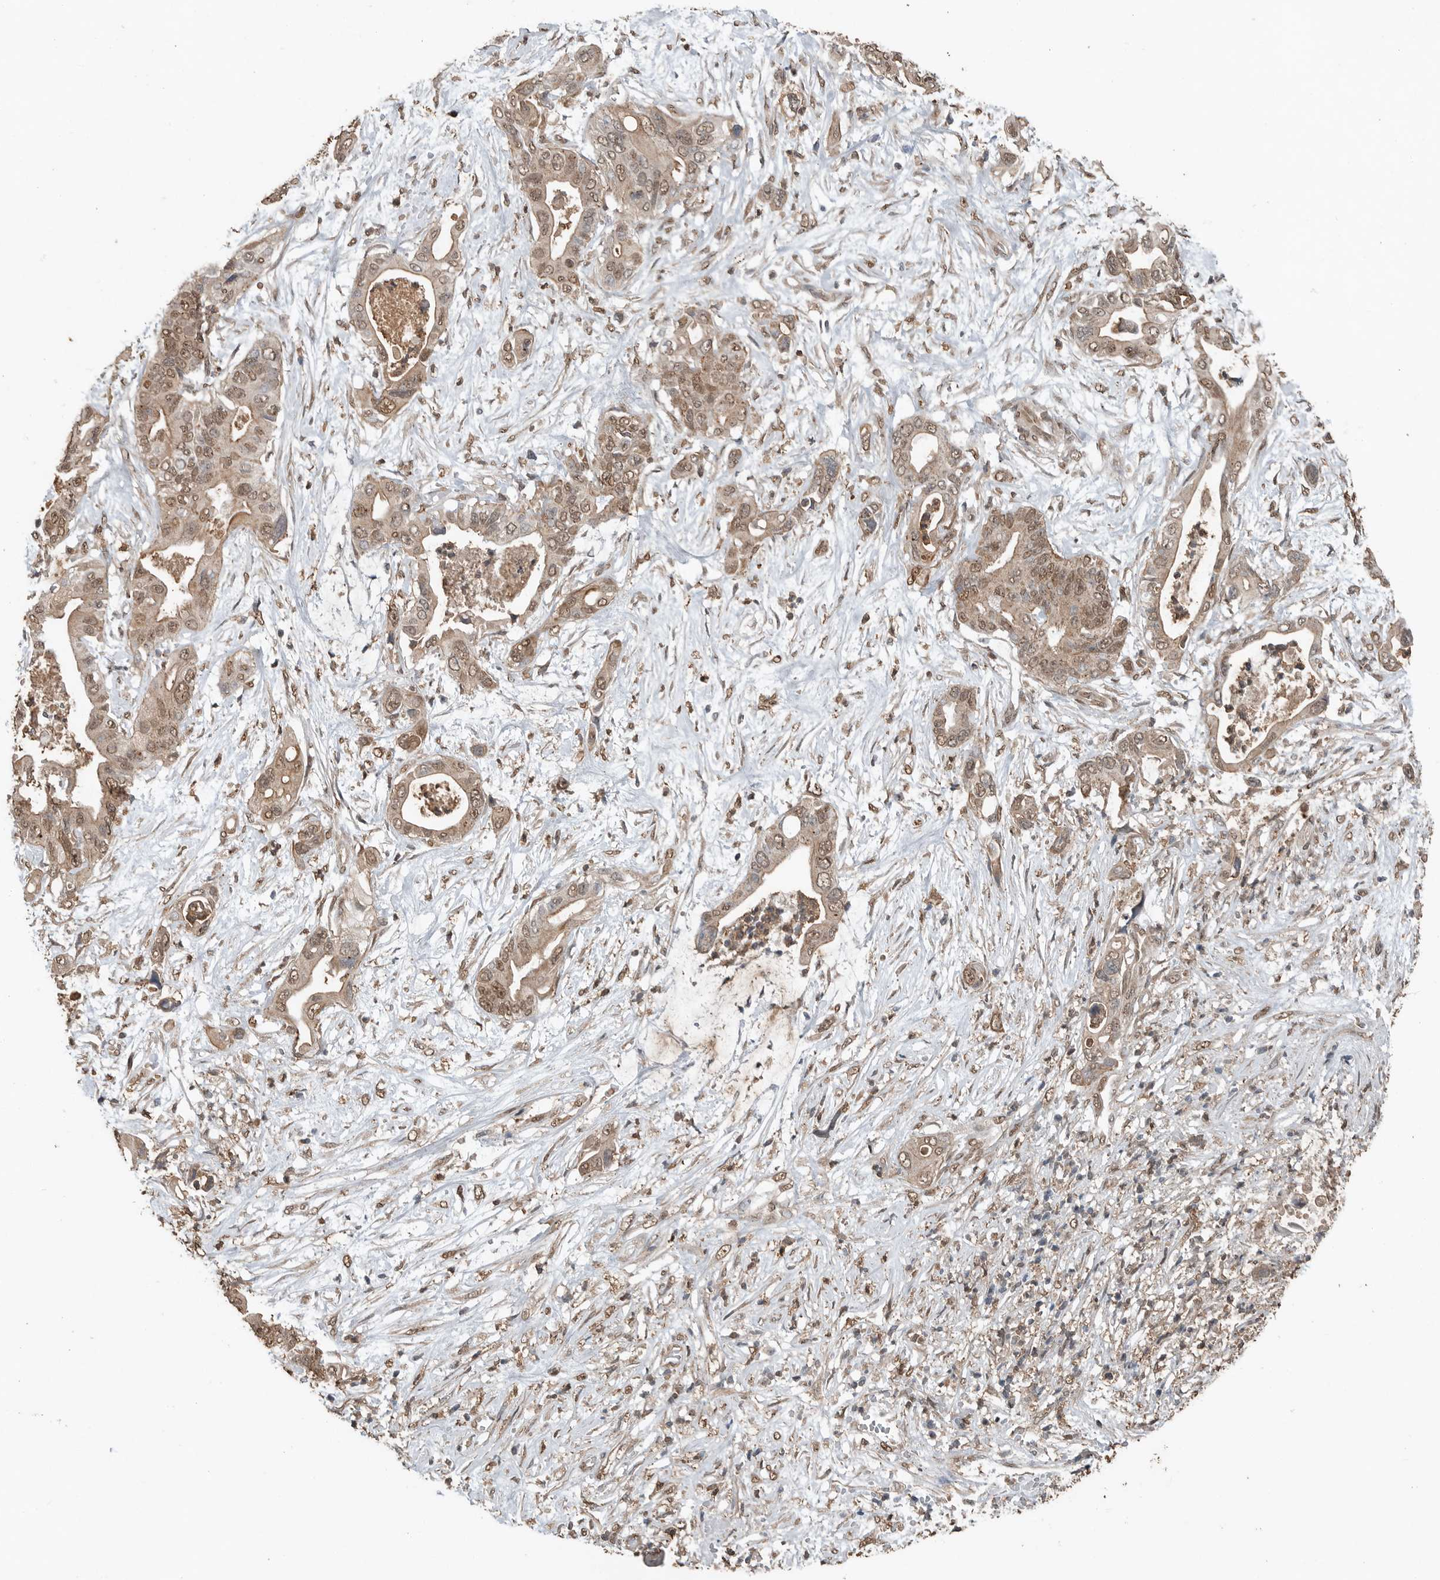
{"staining": {"intensity": "weak", "quantity": ">75%", "location": "cytoplasmic/membranous,nuclear"}, "tissue": "pancreatic cancer", "cell_type": "Tumor cells", "image_type": "cancer", "snomed": [{"axis": "morphology", "description": "Adenocarcinoma, NOS"}, {"axis": "topography", "description": "Pancreas"}], "caption": "Pancreatic cancer stained with DAB immunohistochemistry exhibits low levels of weak cytoplasmic/membranous and nuclear positivity in approximately >75% of tumor cells.", "gene": "BLZF1", "patient": {"sex": "male", "age": 66}}